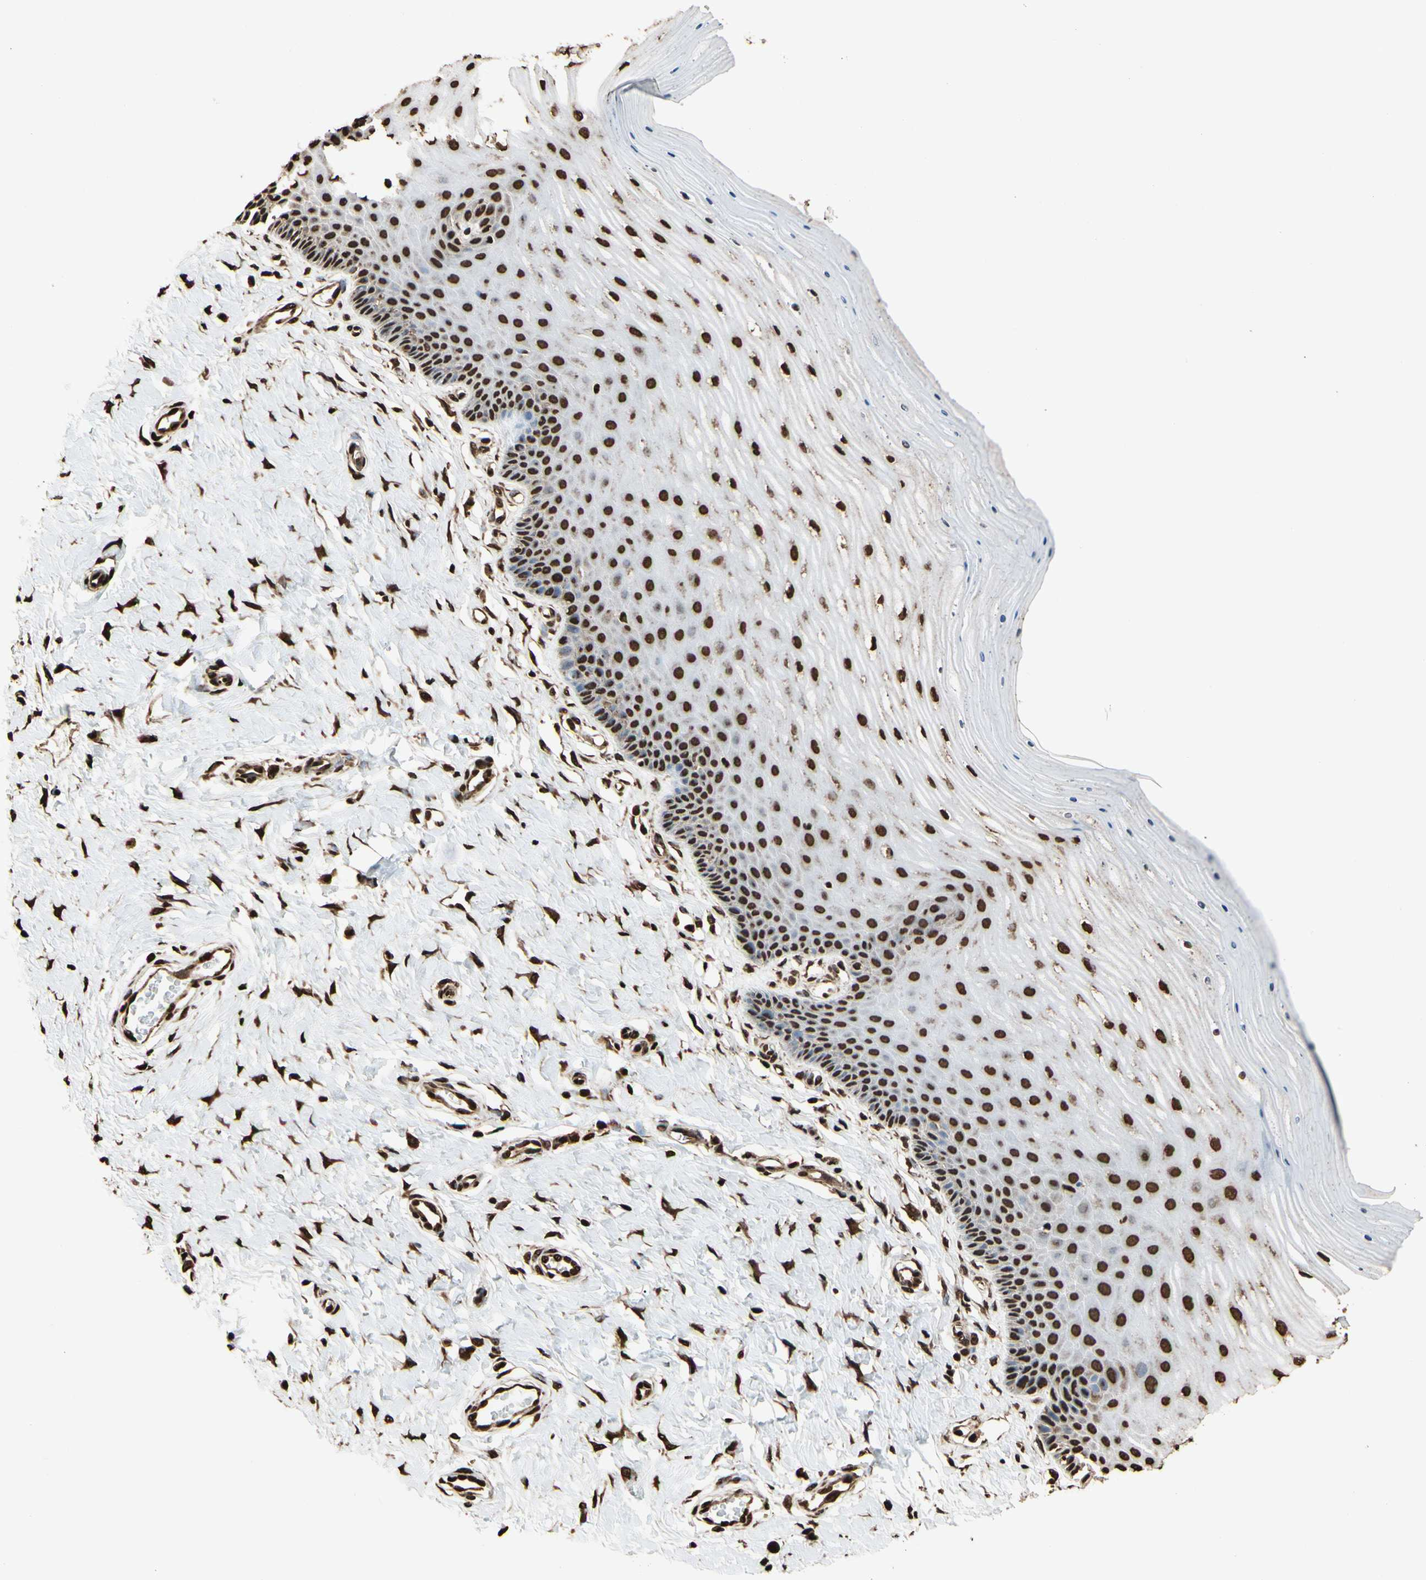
{"staining": {"intensity": "strong", "quantity": ">75%", "location": "cytoplasmic/membranous,nuclear"}, "tissue": "cervix", "cell_type": "Glandular cells", "image_type": "normal", "snomed": [{"axis": "morphology", "description": "Normal tissue, NOS"}, {"axis": "topography", "description": "Cervix"}], "caption": "High-magnification brightfield microscopy of normal cervix stained with DAB (3,3'-diaminobenzidine) (brown) and counterstained with hematoxylin (blue). glandular cells exhibit strong cytoplasmic/membranous,nuclear staining is seen in approximately>75% of cells. The staining is performed using DAB brown chromogen to label protein expression. The nuclei are counter-stained blue using hematoxylin.", "gene": "HNRNPK", "patient": {"sex": "female", "age": 55}}